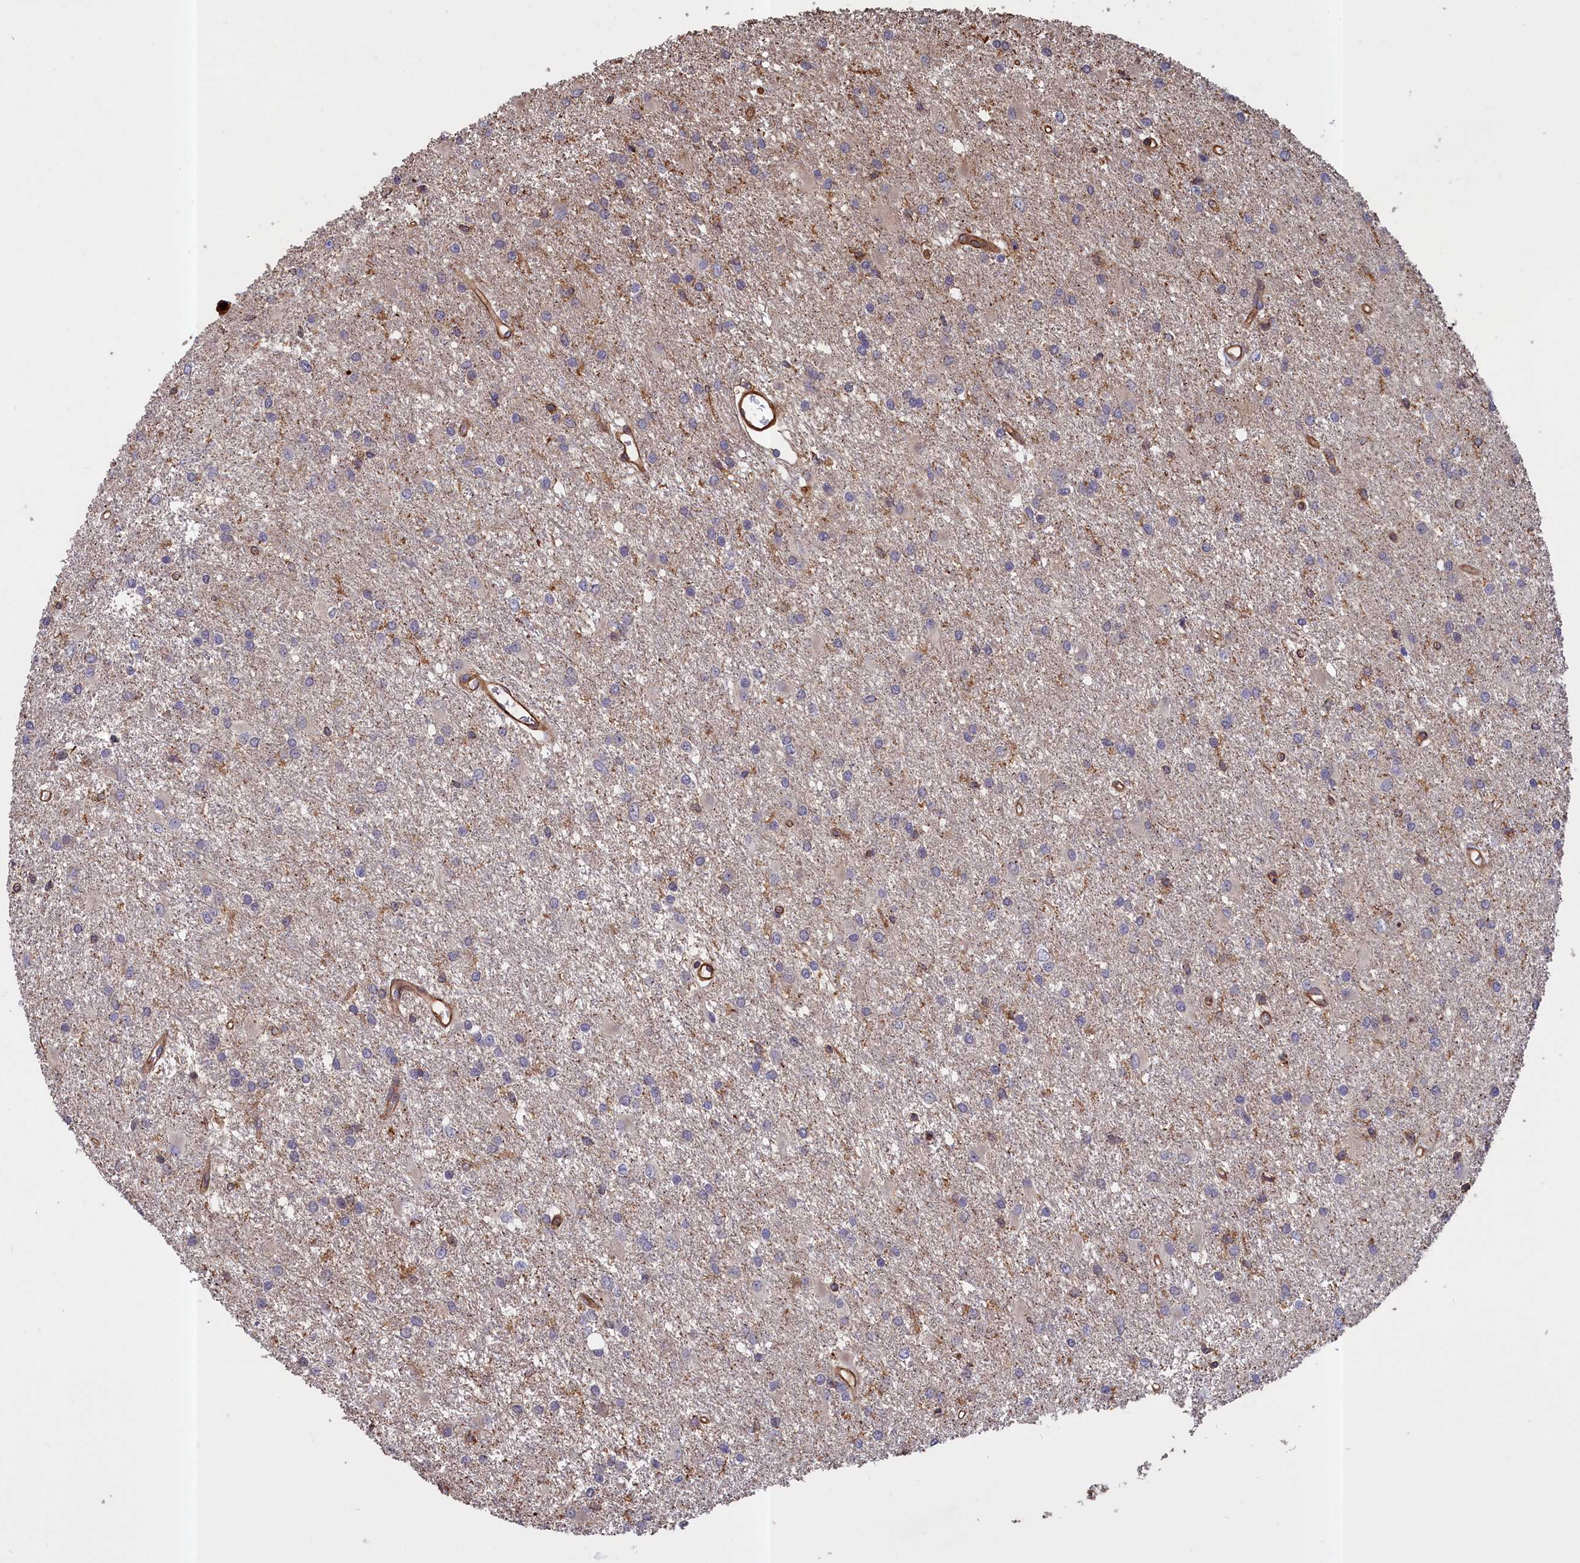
{"staining": {"intensity": "negative", "quantity": "none", "location": "none"}, "tissue": "glioma", "cell_type": "Tumor cells", "image_type": "cancer", "snomed": [{"axis": "morphology", "description": "Glioma, malignant, High grade"}, {"axis": "topography", "description": "Brain"}], "caption": "Immunohistochemical staining of human malignant high-grade glioma displays no significant expression in tumor cells. (Immunohistochemistry, brightfield microscopy, high magnification).", "gene": "ANKRD27", "patient": {"sex": "female", "age": 50}}